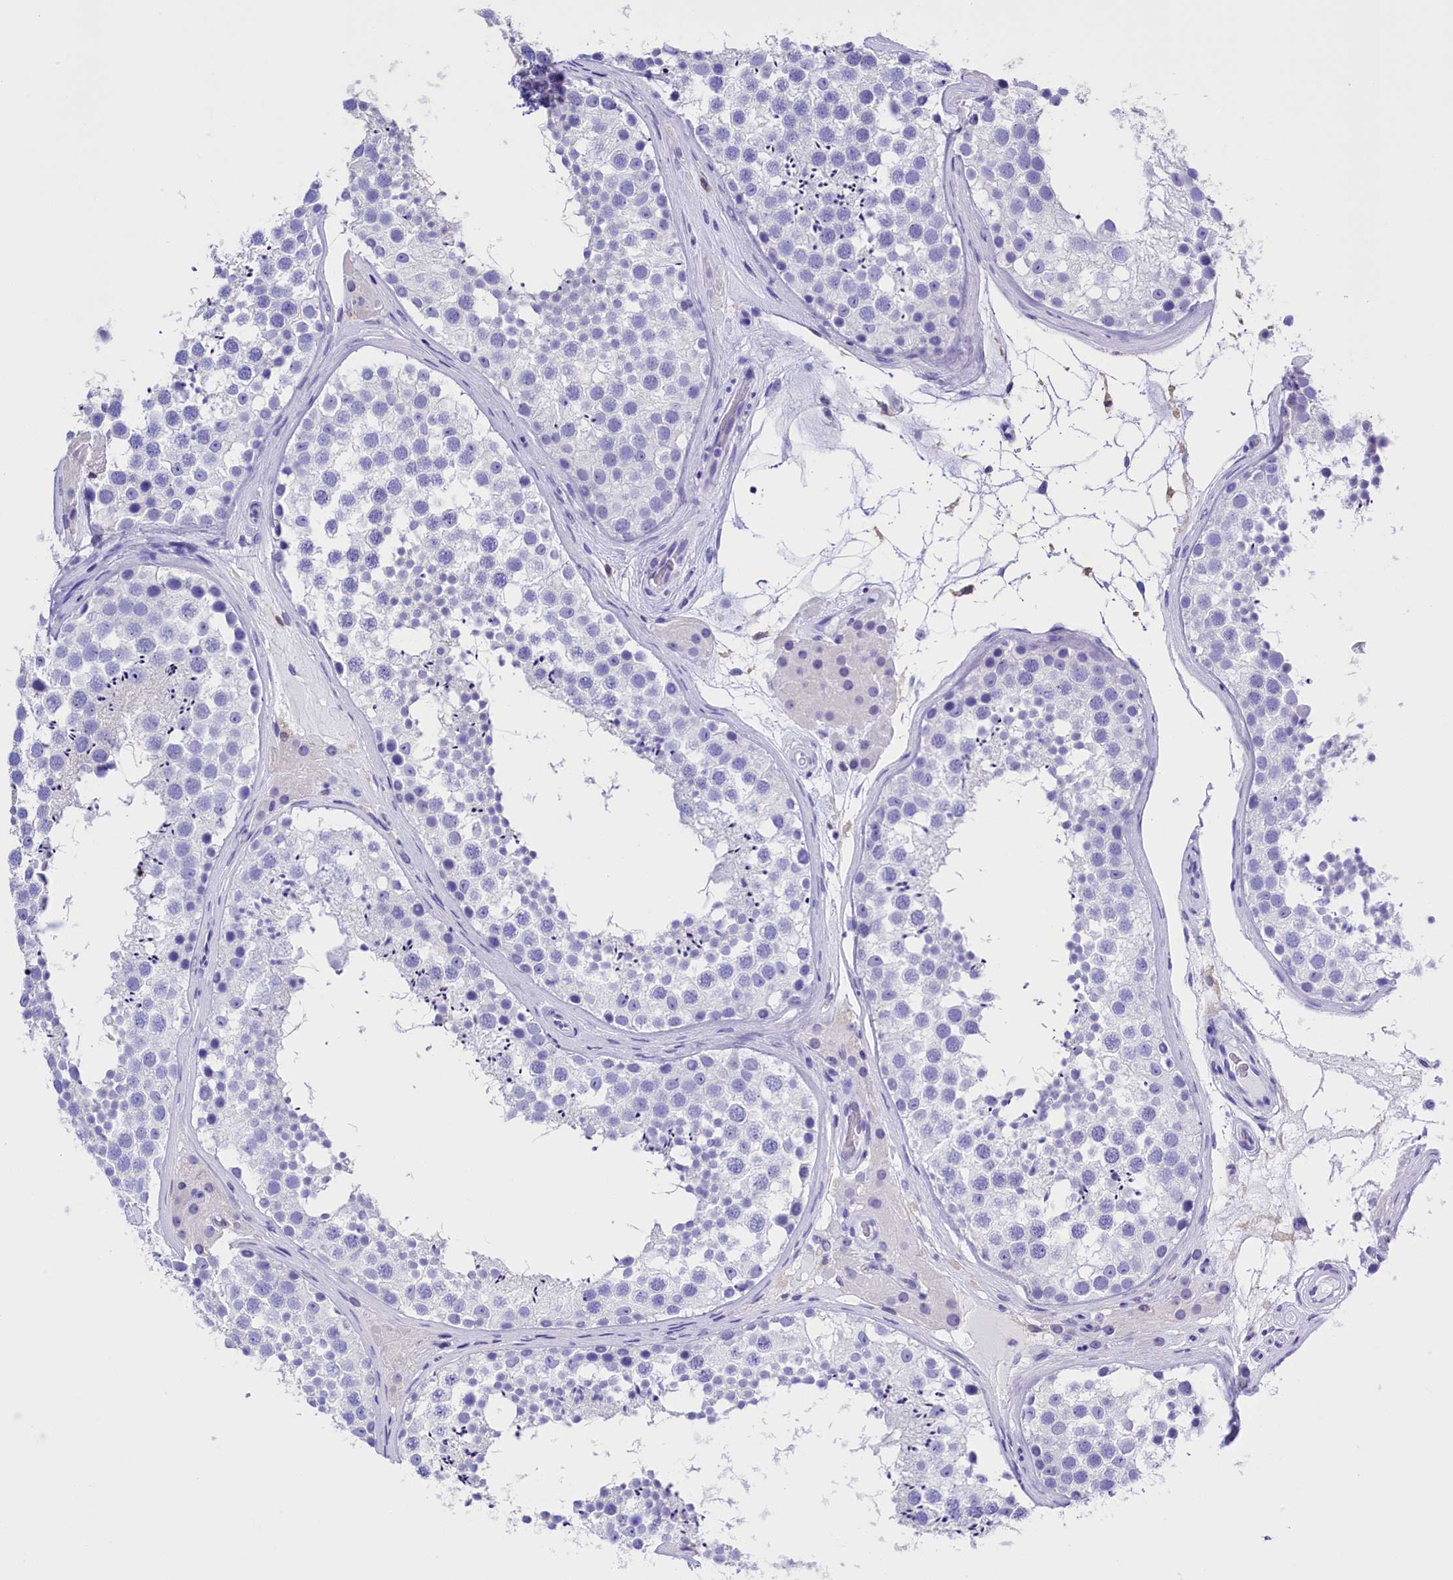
{"staining": {"intensity": "negative", "quantity": "none", "location": "none"}, "tissue": "testis", "cell_type": "Cells in seminiferous ducts", "image_type": "normal", "snomed": [{"axis": "morphology", "description": "Normal tissue, NOS"}, {"axis": "topography", "description": "Testis"}], "caption": "This is a micrograph of immunohistochemistry (IHC) staining of unremarkable testis, which shows no positivity in cells in seminiferous ducts.", "gene": "CLC", "patient": {"sex": "male", "age": 46}}